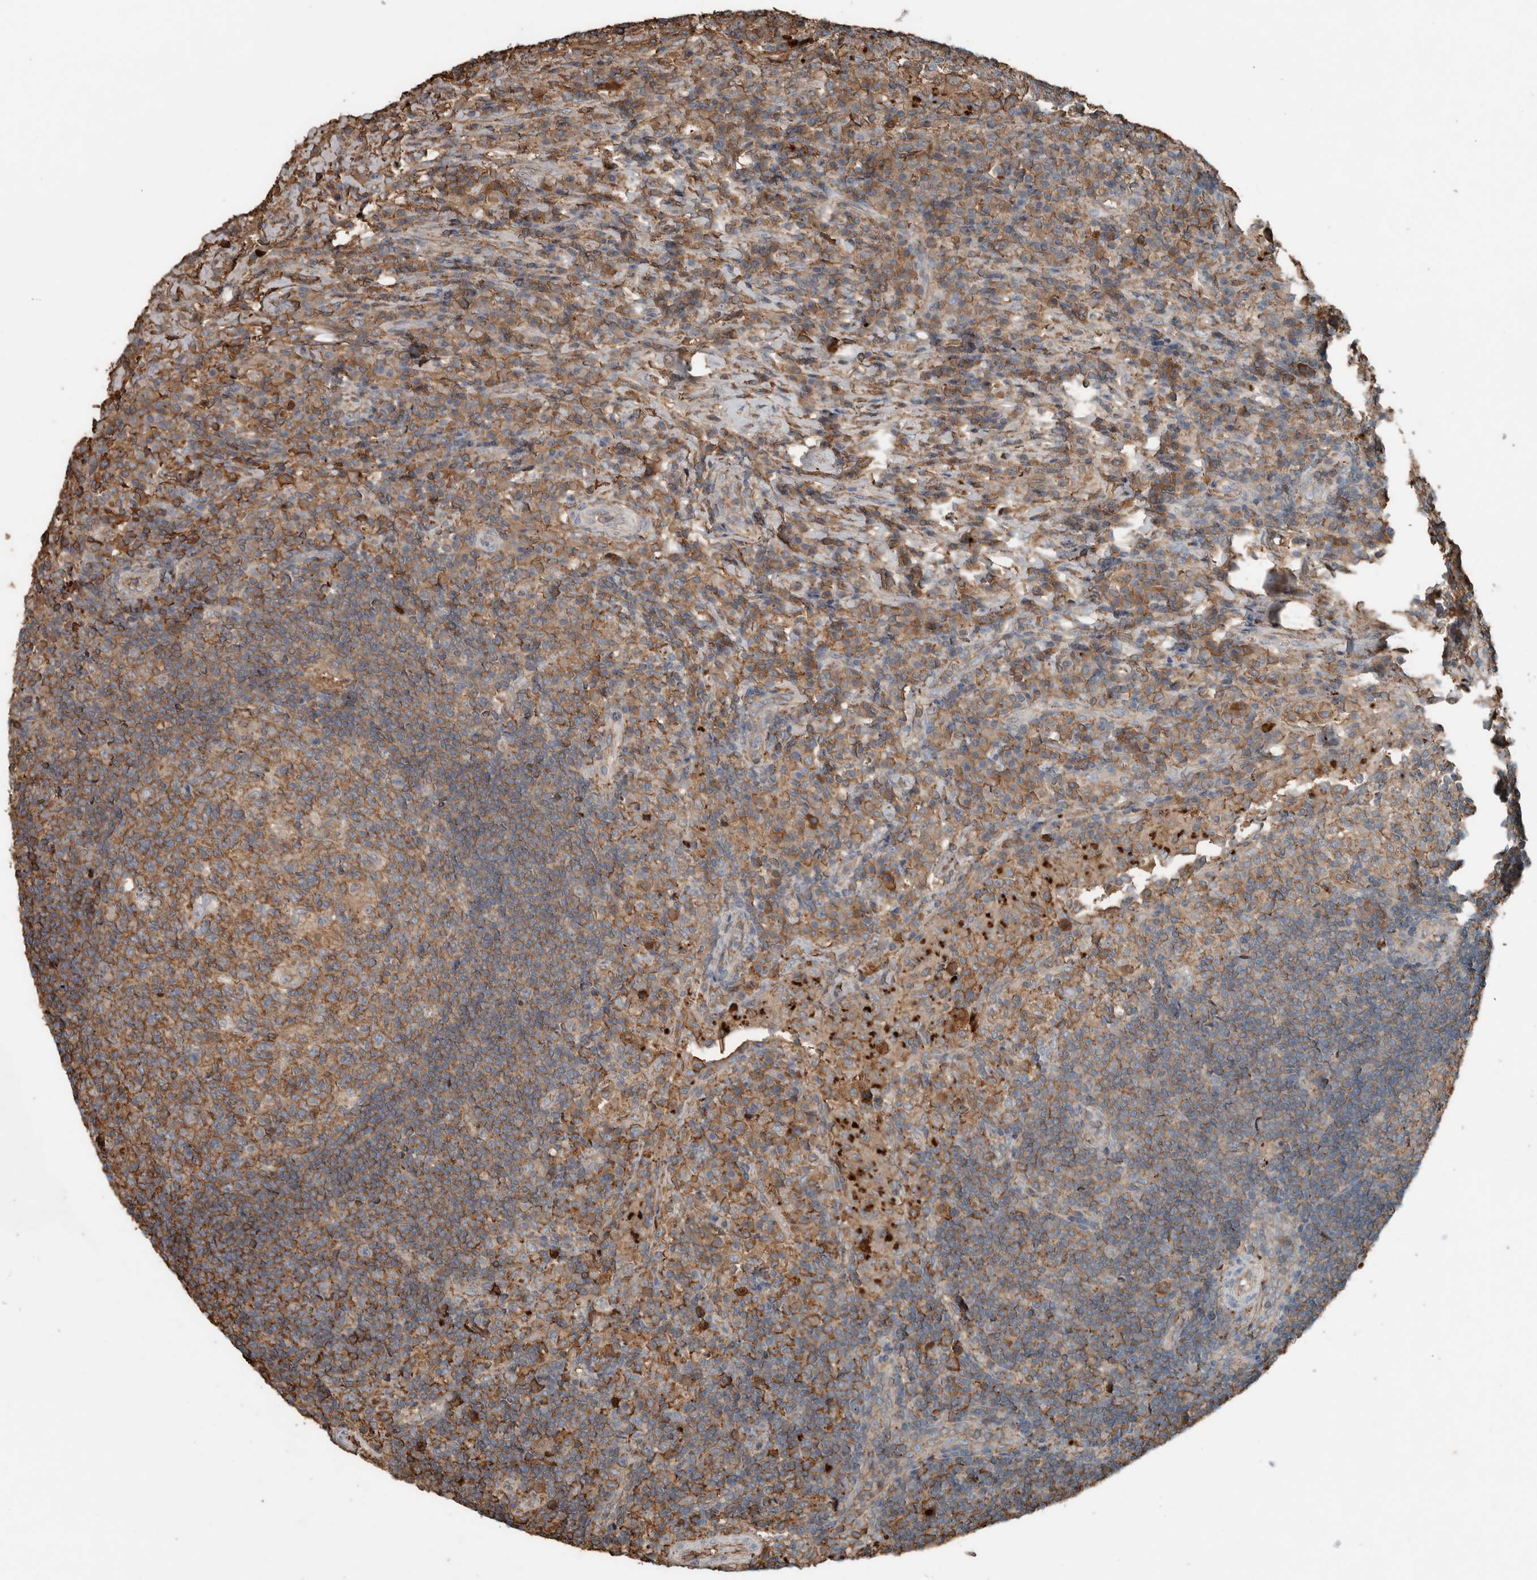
{"staining": {"intensity": "weak", "quantity": "25%-75%", "location": "cytoplasmic/membranous"}, "tissue": "lymph node", "cell_type": "Germinal center cells", "image_type": "normal", "snomed": [{"axis": "morphology", "description": "Normal tissue, NOS"}, {"axis": "topography", "description": "Lymph node"}], "caption": "Protein staining by immunohistochemistry (IHC) displays weak cytoplasmic/membranous expression in about 25%-75% of germinal center cells in unremarkable lymph node.", "gene": "USP34", "patient": {"sex": "female", "age": 53}}